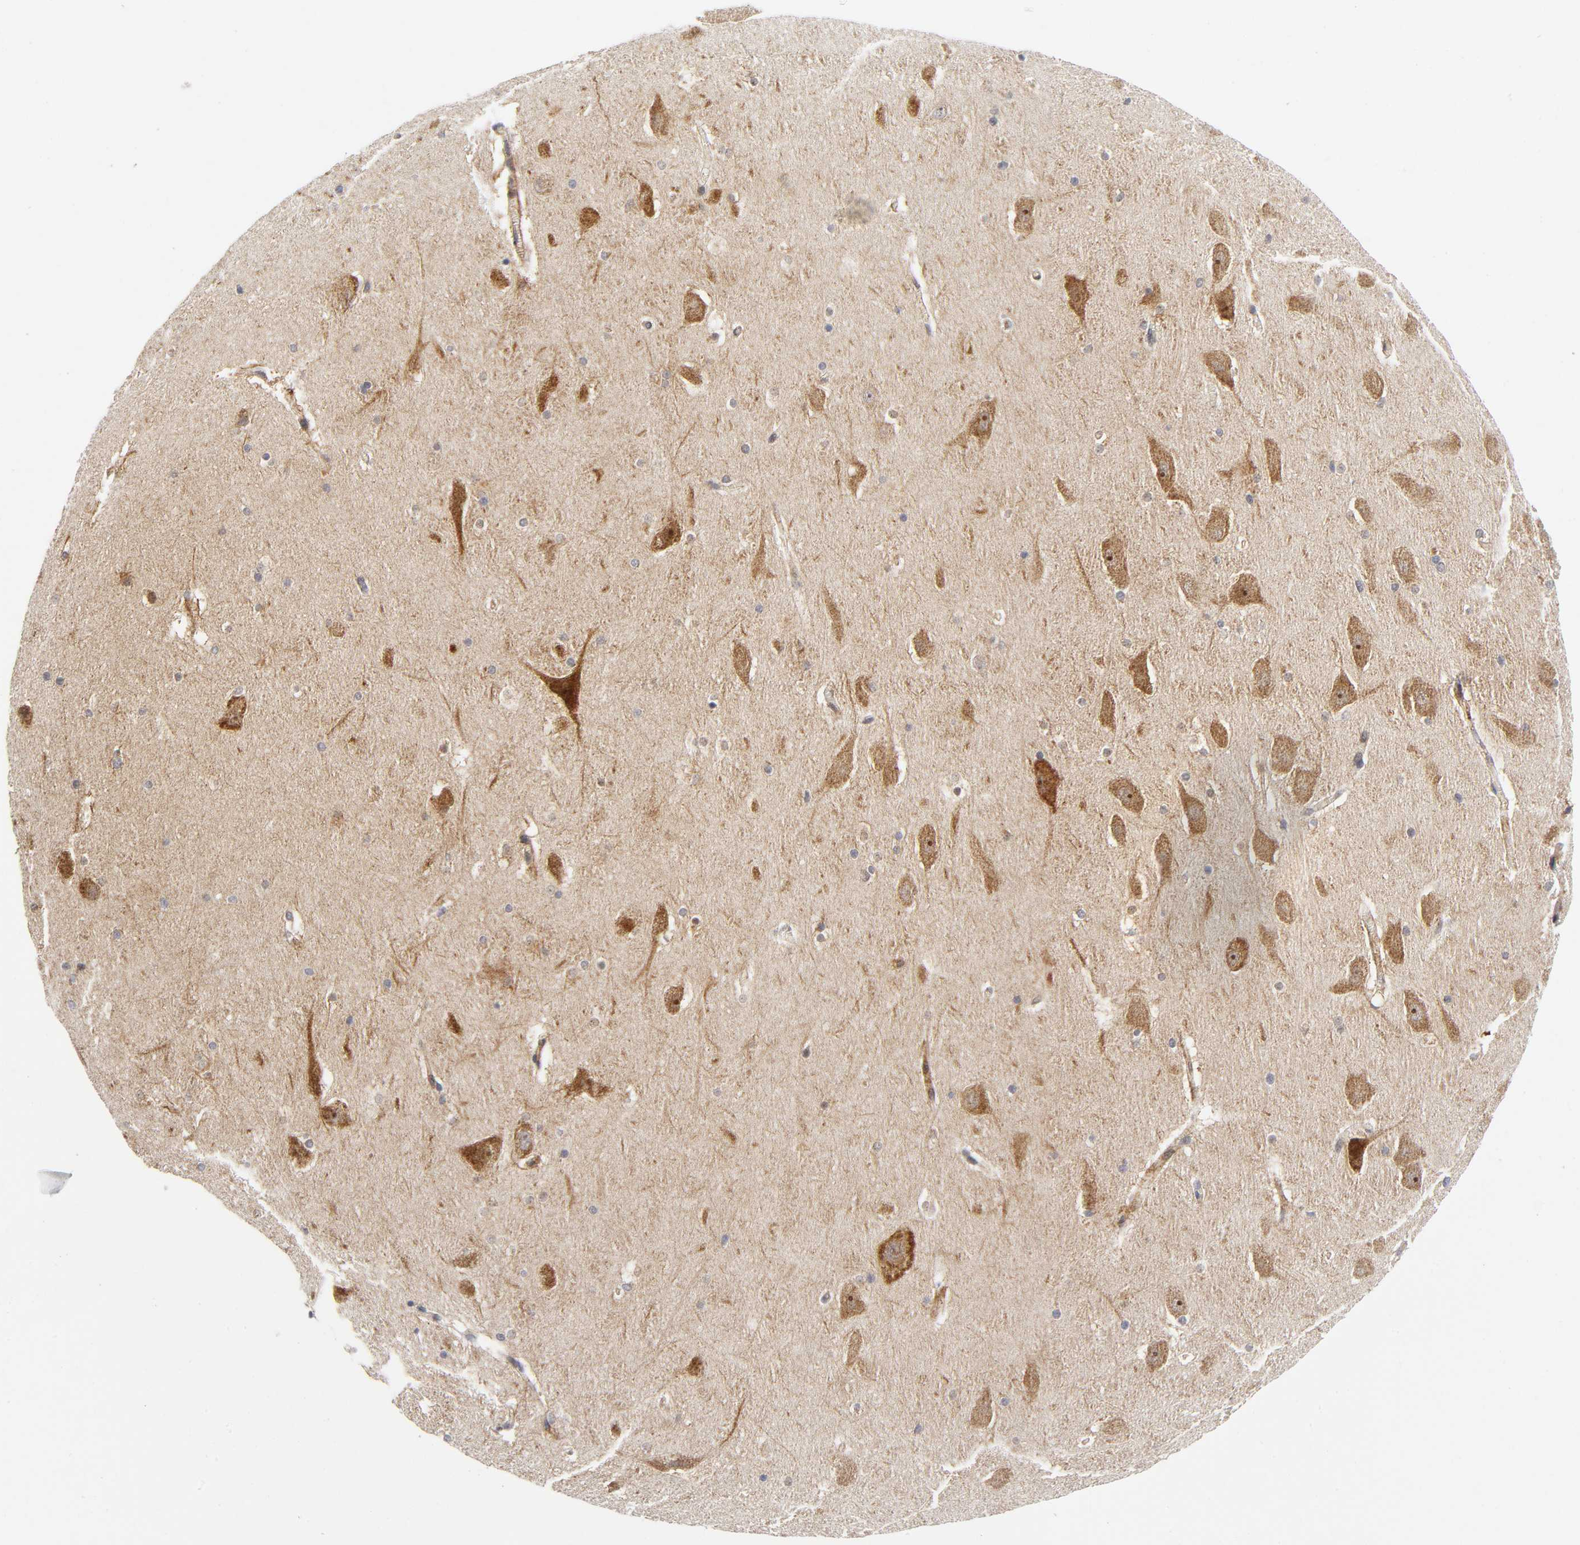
{"staining": {"intensity": "moderate", "quantity": "25%-75%", "location": "cytoplasmic/membranous"}, "tissue": "hippocampus", "cell_type": "Glial cells", "image_type": "normal", "snomed": [{"axis": "morphology", "description": "Normal tissue, NOS"}, {"axis": "topography", "description": "Hippocampus"}], "caption": "Immunohistochemical staining of benign human hippocampus demonstrates medium levels of moderate cytoplasmic/membranous positivity in about 25%-75% of glial cells.", "gene": "EIF5", "patient": {"sex": "male", "age": 45}}